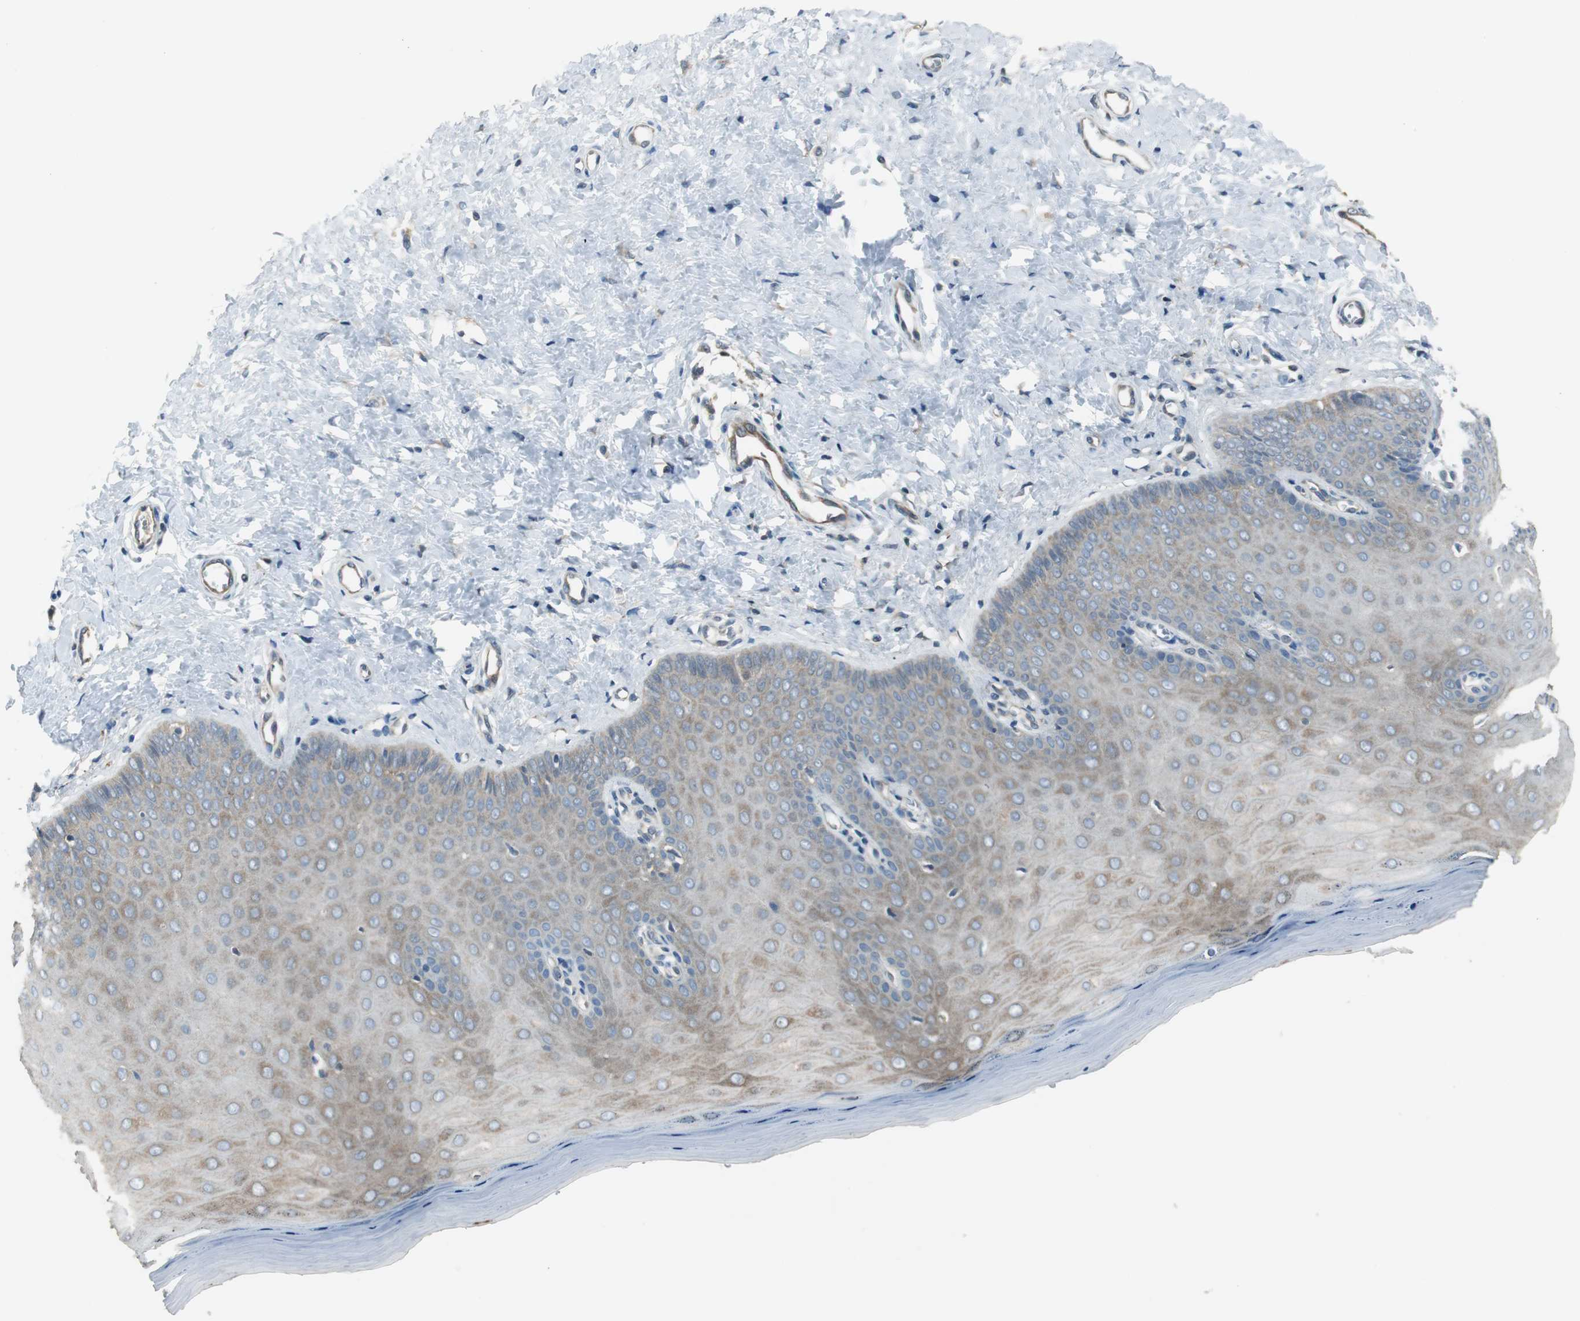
{"staining": {"intensity": "weak", "quantity": "<25%", "location": "cytoplasmic/membranous"}, "tissue": "cervix", "cell_type": "Glandular cells", "image_type": "normal", "snomed": [{"axis": "morphology", "description": "Normal tissue, NOS"}, {"axis": "topography", "description": "Cervix"}], "caption": "DAB (3,3'-diaminobenzidine) immunohistochemical staining of benign cervix displays no significant expression in glandular cells. Brightfield microscopy of immunohistochemistry (IHC) stained with DAB (brown) and hematoxylin (blue), captured at high magnification.", "gene": "NCK1", "patient": {"sex": "female", "age": 55}}